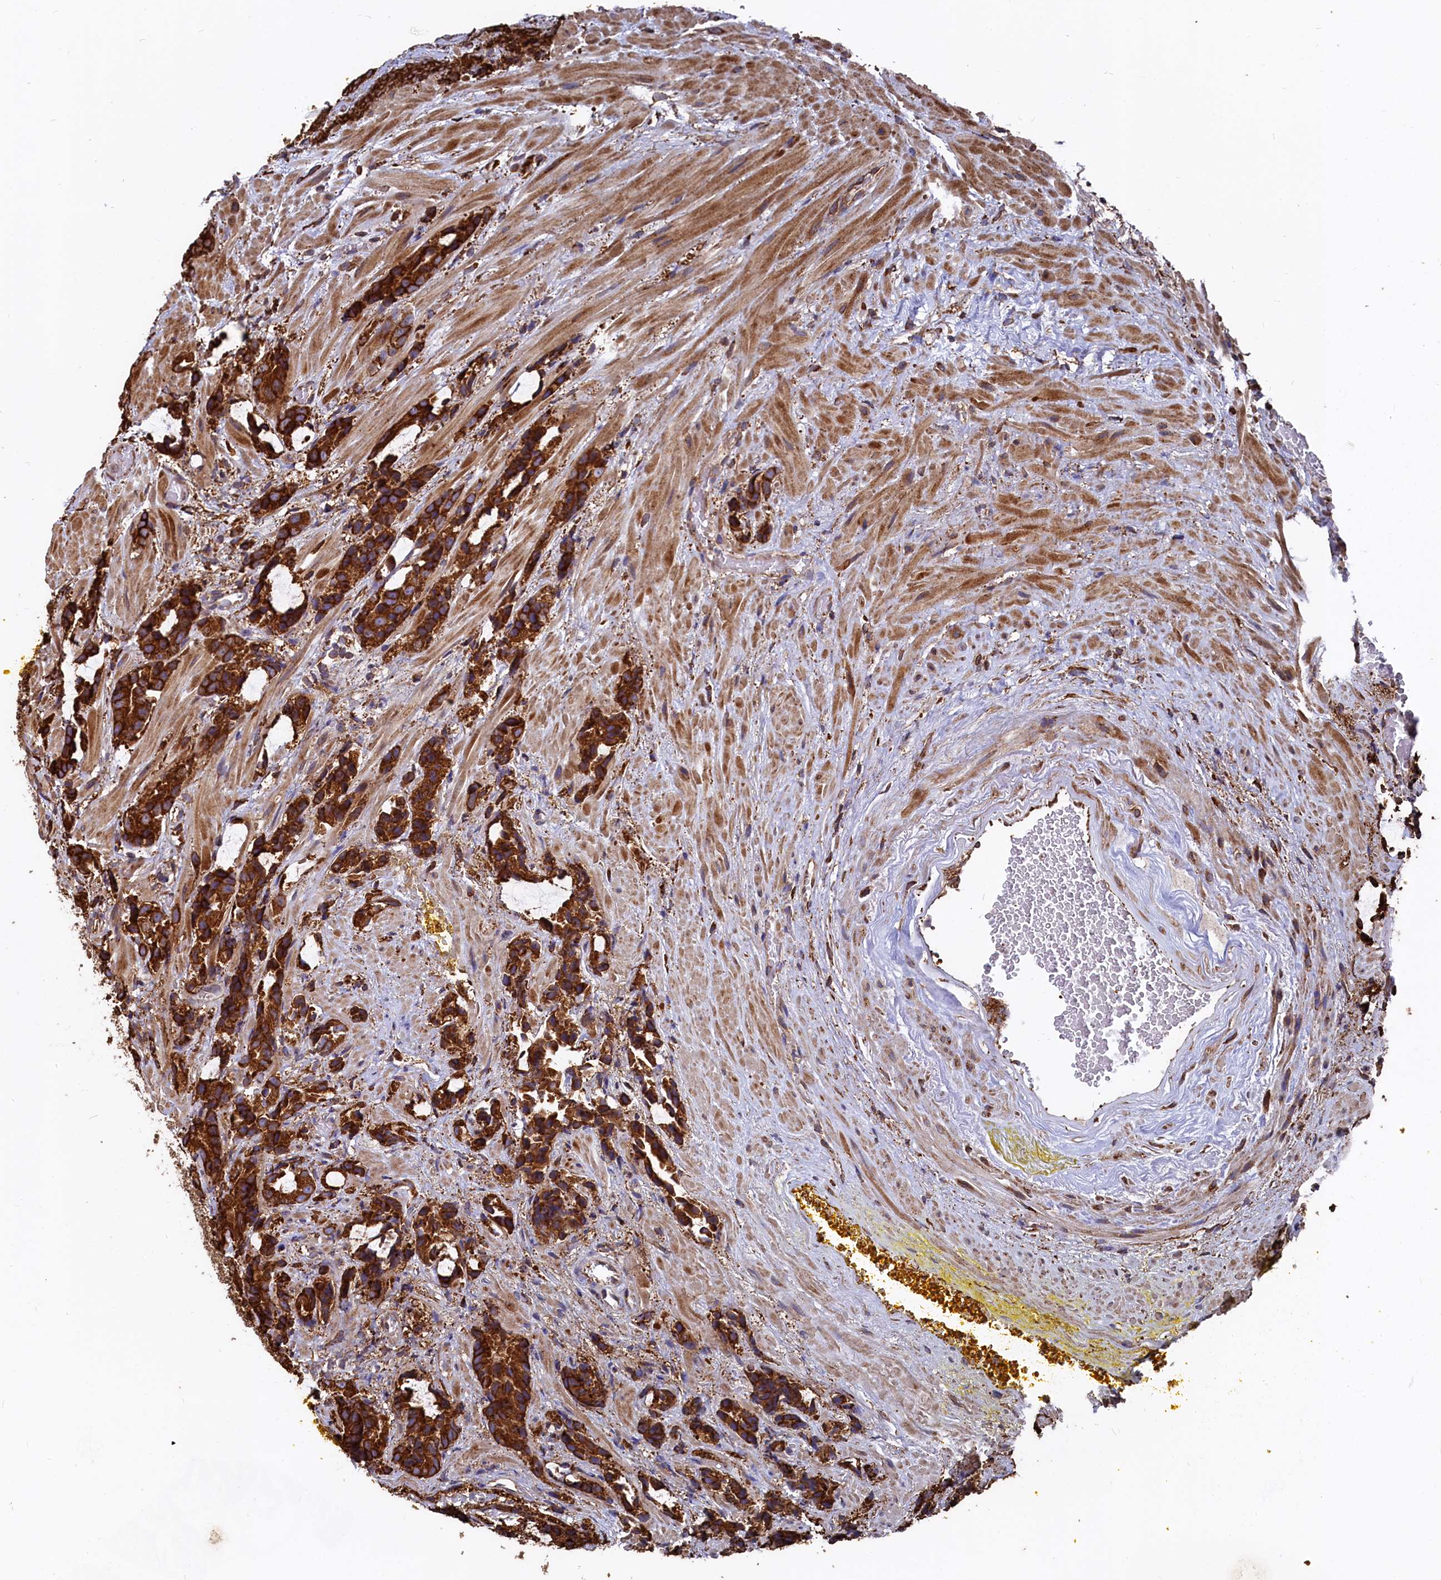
{"staining": {"intensity": "strong", "quantity": ">75%", "location": "cytoplasmic/membranous"}, "tissue": "prostate cancer", "cell_type": "Tumor cells", "image_type": "cancer", "snomed": [{"axis": "morphology", "description": "Adenocarcinoma, High grade"}, {"axis": "topography", "description": "Prostate and seminal vesicle, NOS"}], "caption": "High-magnification brightfield microscopy of prostate cancer stained with DAB (brown) and counterstained with hematoxylin (blue). tumor cells exhibit strong cytoplasmic/membranous positivity is seen in about>75% of cells. (DAB IHC, brown staining for protein, blue staining for nuclei).", "gene": "NEURL1B", "patient": {"sex": "male", "age": 67}}